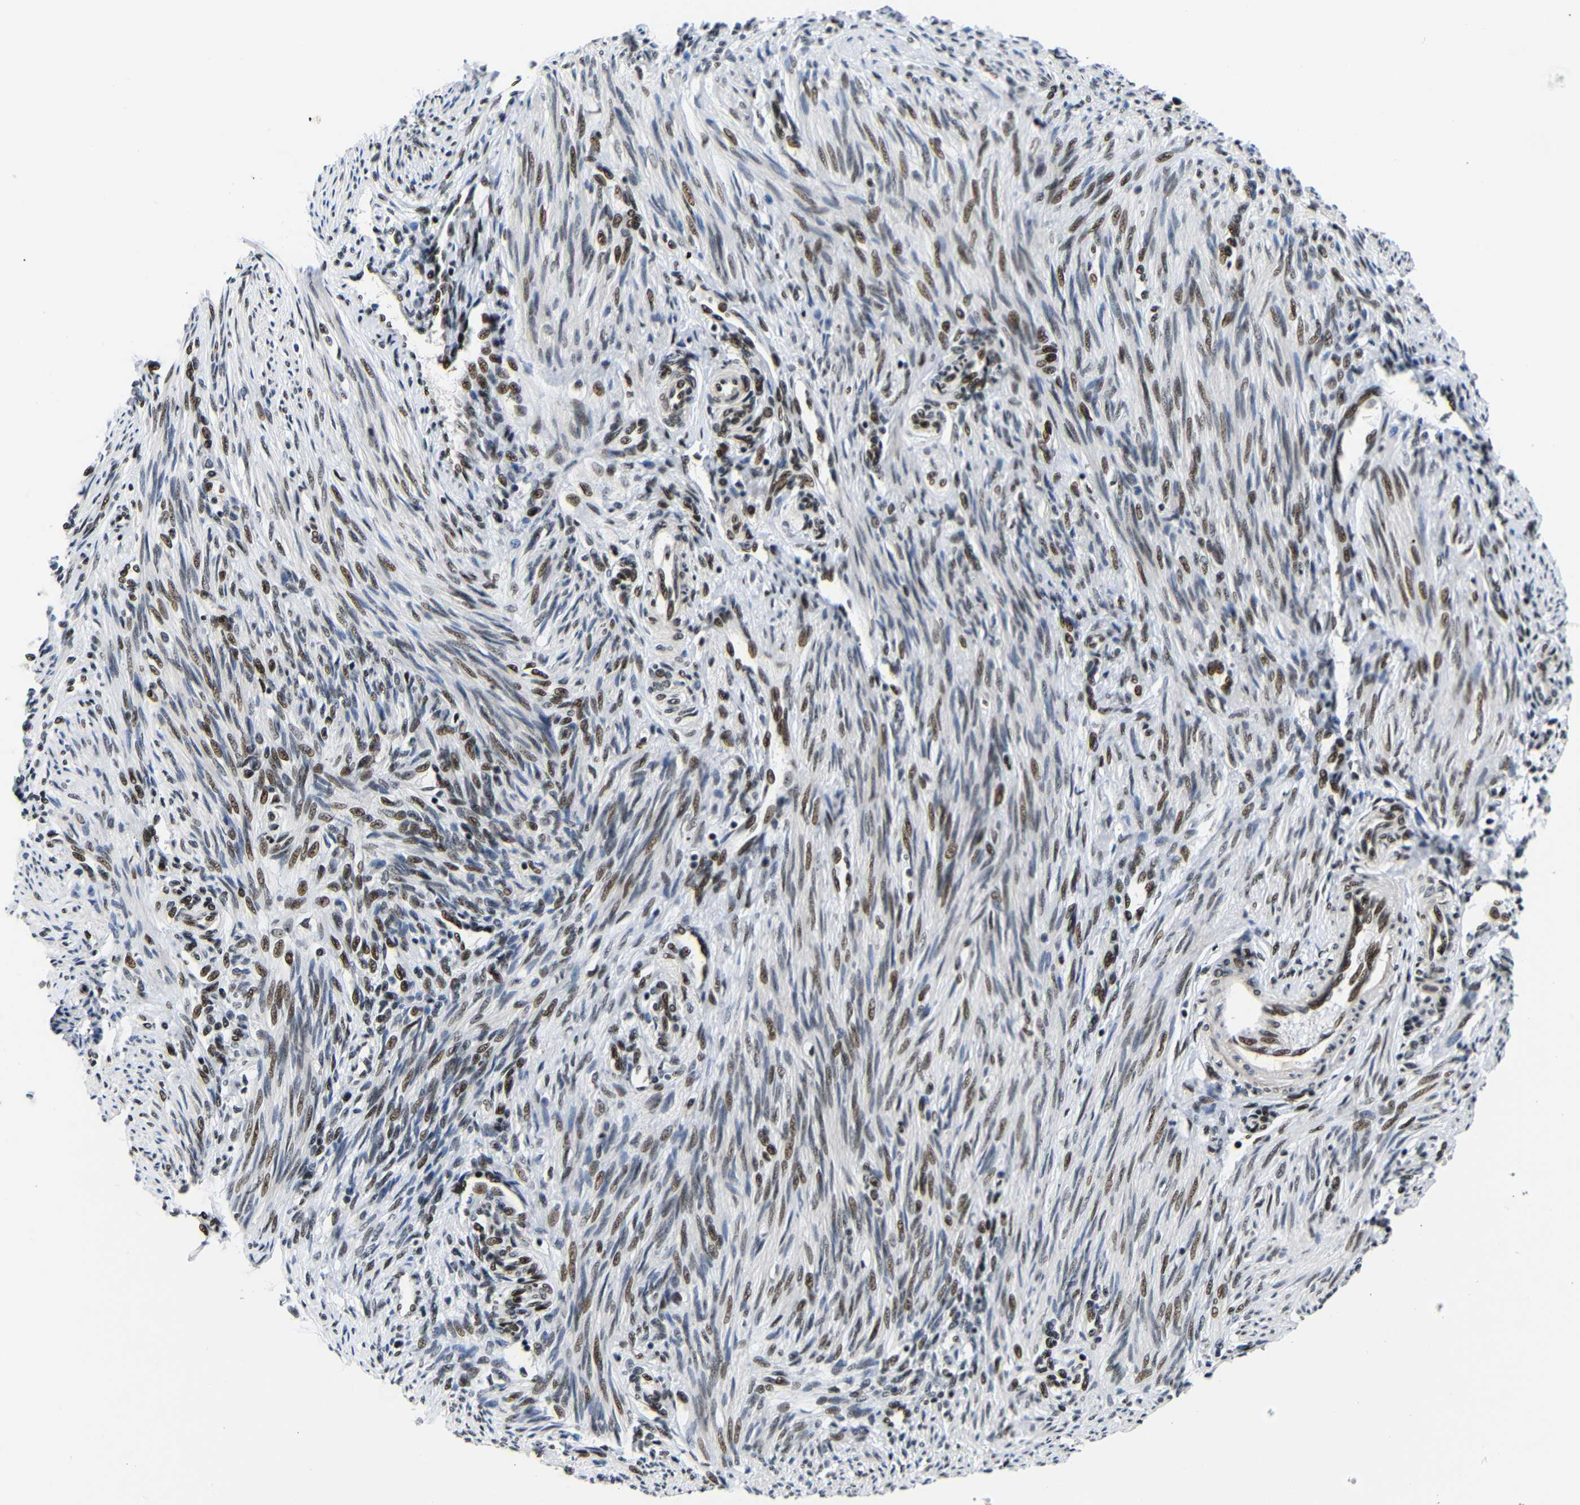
{"staining": {"intensity": "strong", "quantity": "25%-75%", "location": "nuclear"}, "tissue": "endometrium", "cell_type": "Cells in endometrial stroma", "image_type": "normal", "snomed": [{"axis": "morphology", "description": "Normal tissue, NOS"}, {"axis": "topography", "description": "Endometrium"}], "caption": "A high amount of strong nuclear staining is present in about 25%-75% of cells in endometrial stroma in benign endometrium. The staining was performed using DAB, with brown indicating positive protein expression. Nuclei are stained blue with hematoxylin.", "gene": "SETDB2", "patient": {"sex": "female", "age": 42}}